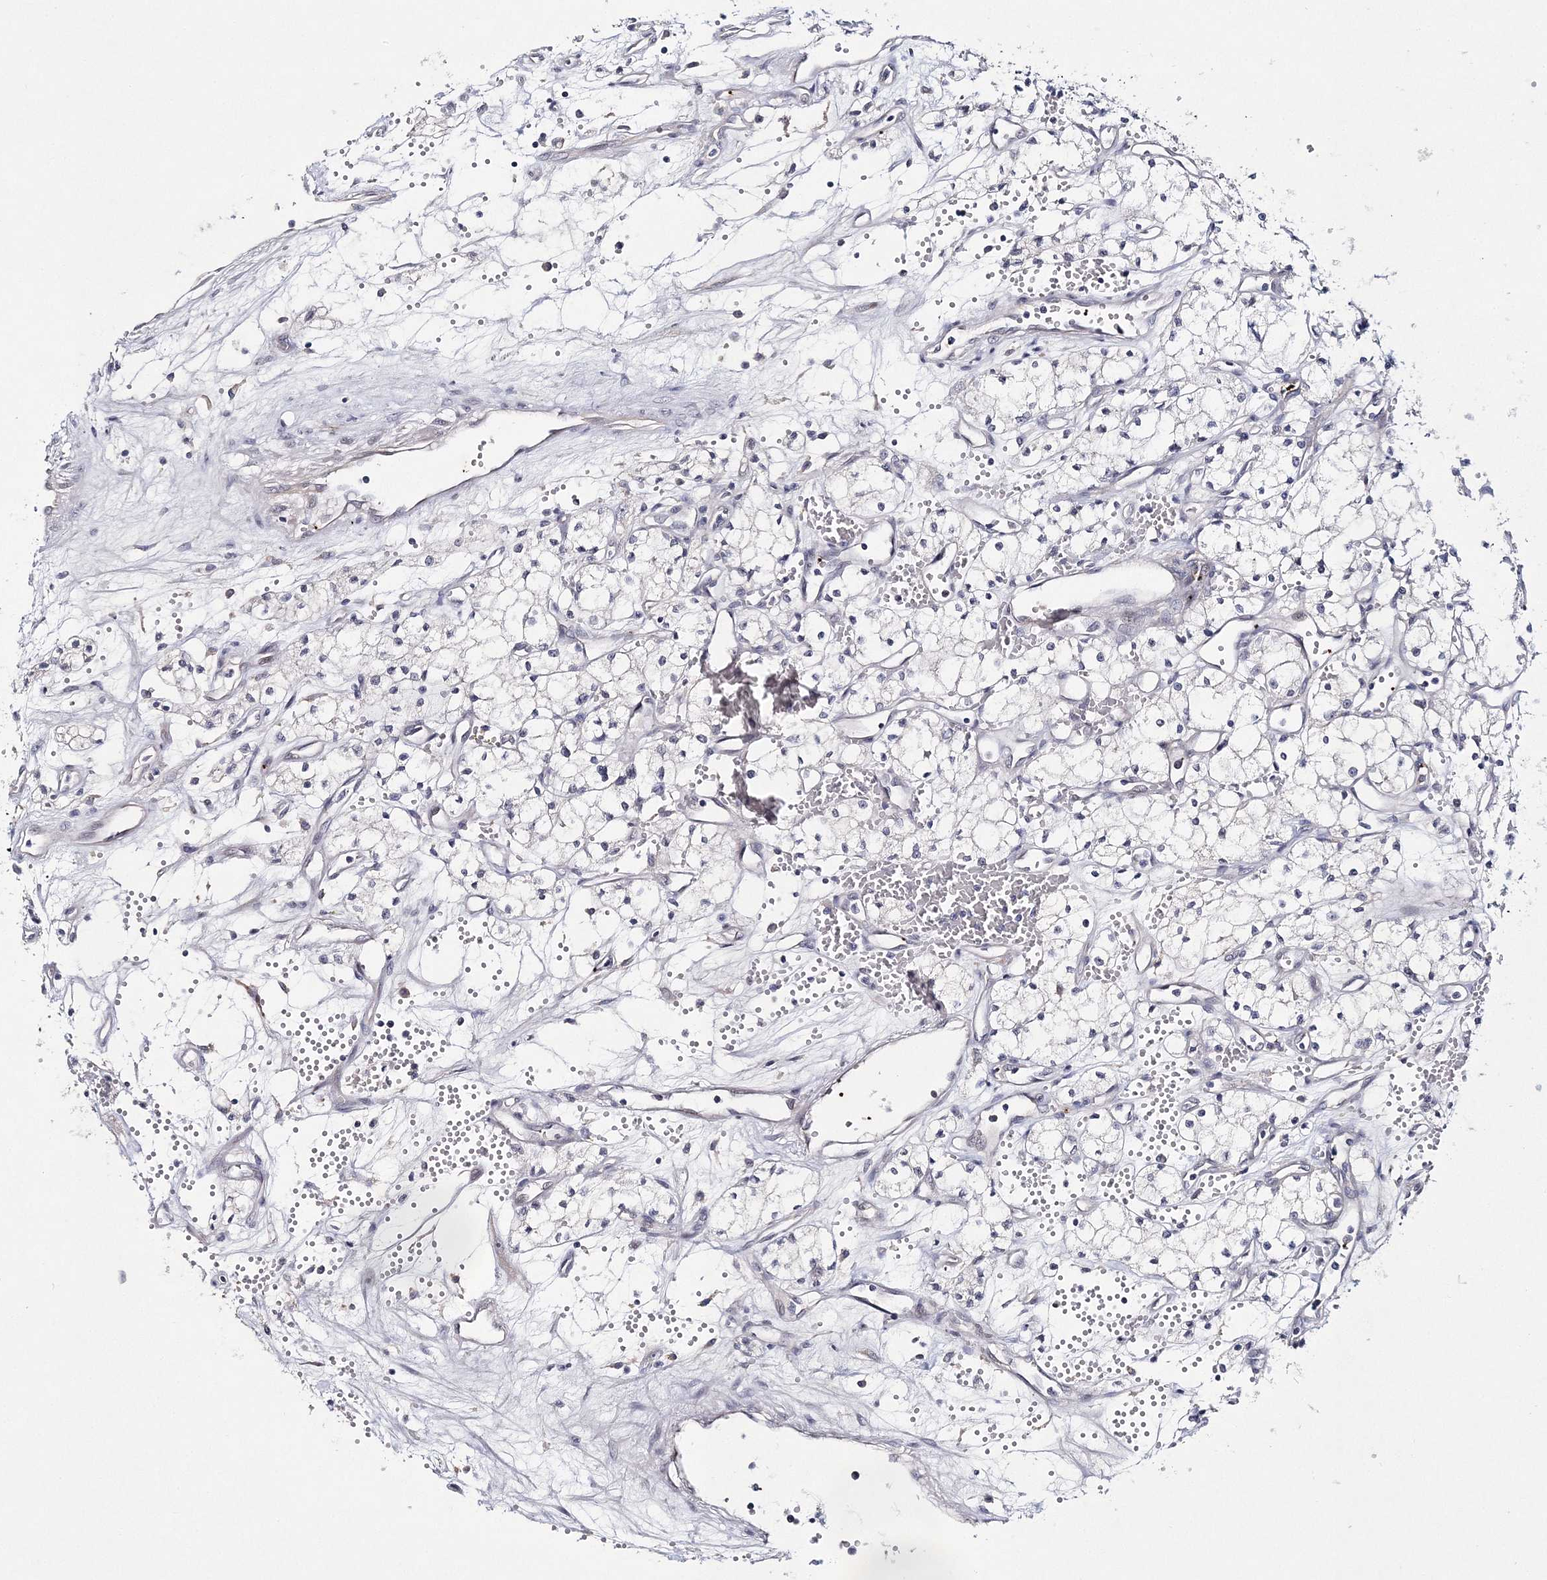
{"staining": {"intensity": "negative", "quantity": "none", "location": "none"}, "tissue": "renal cancer", "cell_type": "Tumor cells", "image_type": "cancer", "snomed": [{"axis": "morphology", "description": "Adenocarcinoma, NOS"}, {"axis": "topography", "description": "Kidney"}], "caption": "This is an IHC photomicrograph of adenocarcinoma (renal). There is no expression in tumor cells.", "gene": "MYOZ2", "patient": {"sex": "male", "age": 59}}